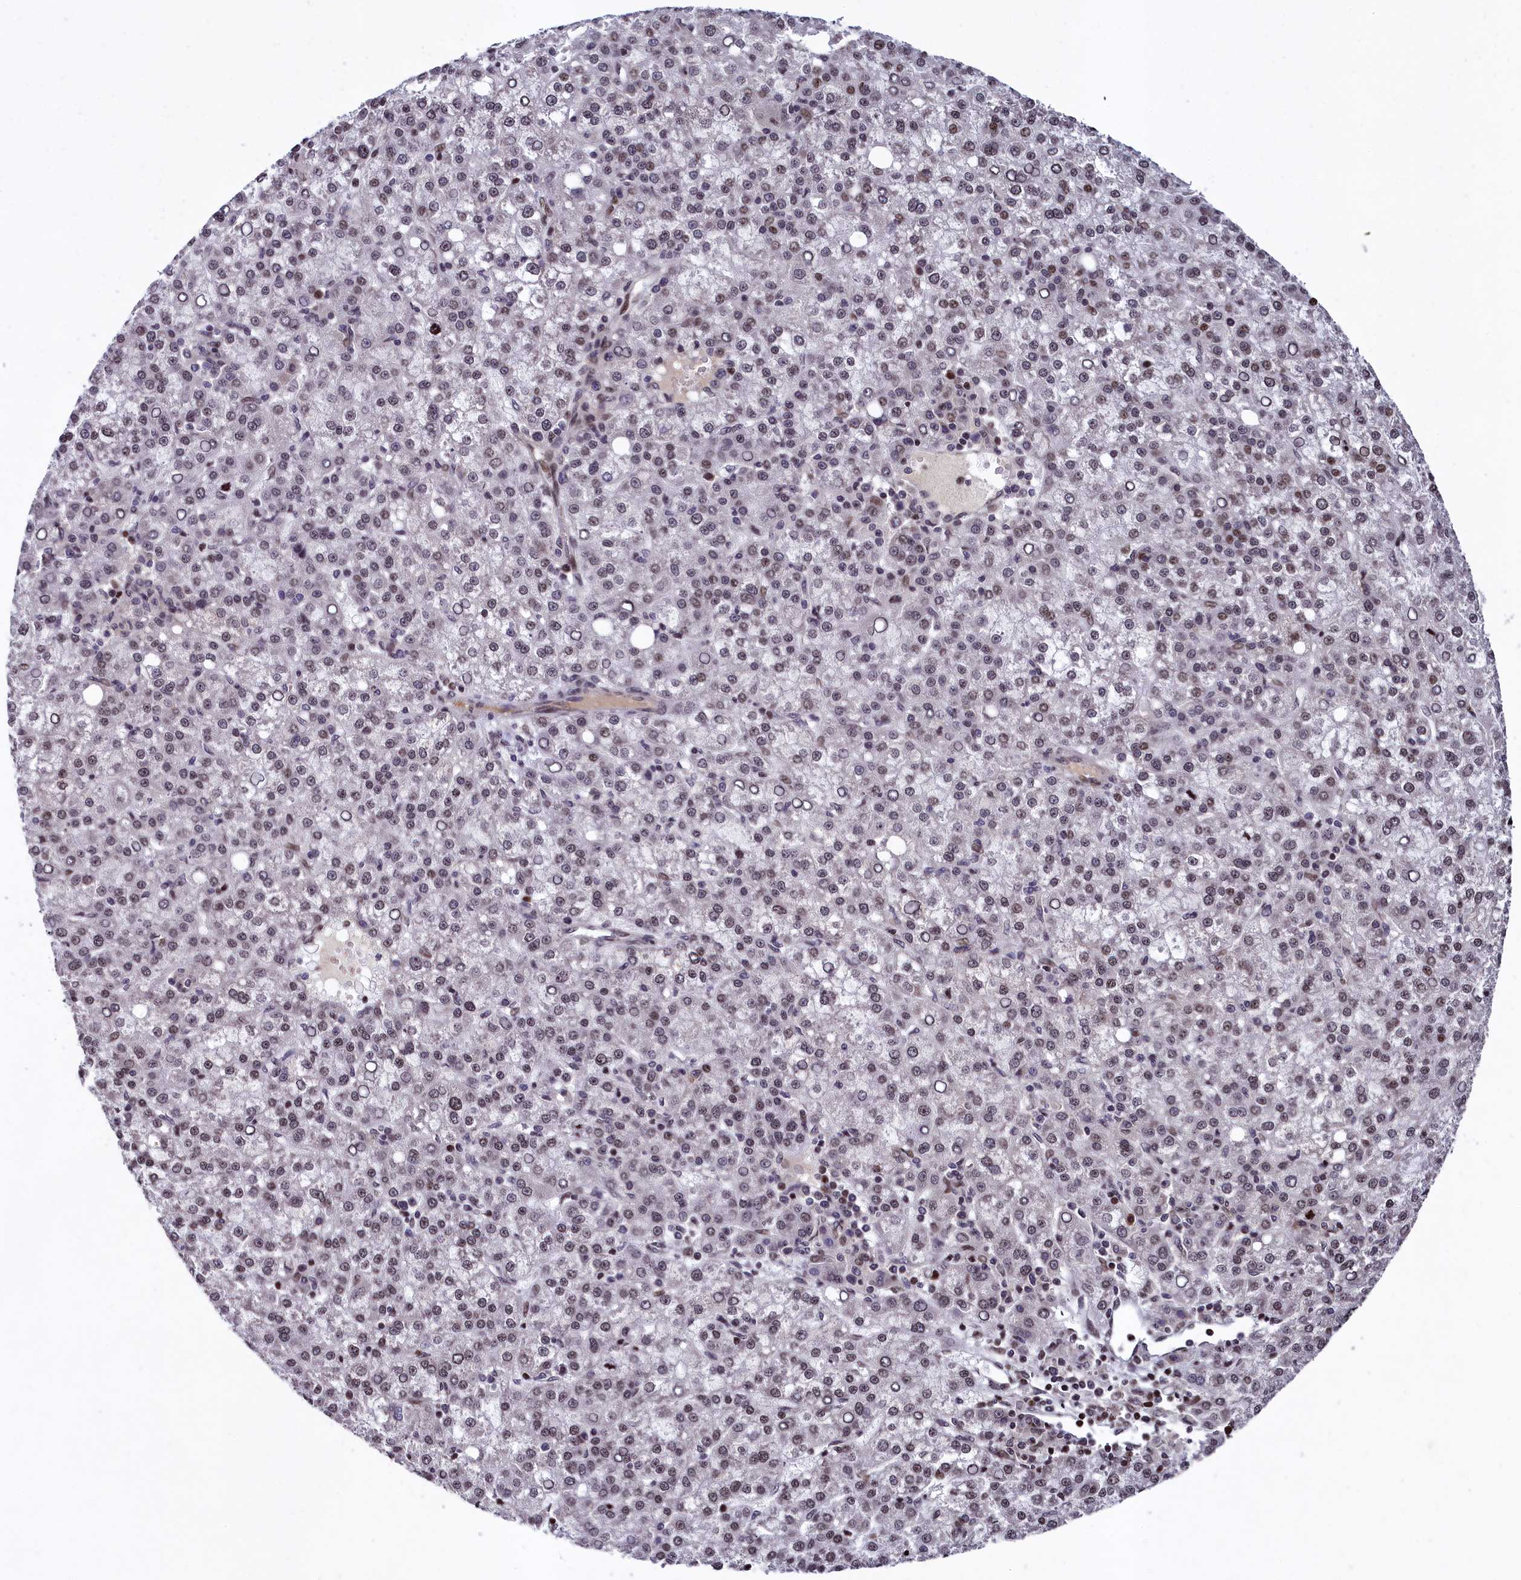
{"staining": {"intensity": "negative", "quantity": "none", "location": "none"}, "tissue": "liver cancer", "cell_type": "Tumor cells", "image_type": "cancer", "snomed": [{"axis": "morphology", "description": "Carcinoma, Hepatocellular, NOS"}, {"axis": "topography", "description": "Liver"}], "caption": "Tumor cells show no significant expression in liver cancer (hepatocellular carcinoma).", "gene": "FAM217B", "patient": {"sex": "female", "age": 58}}